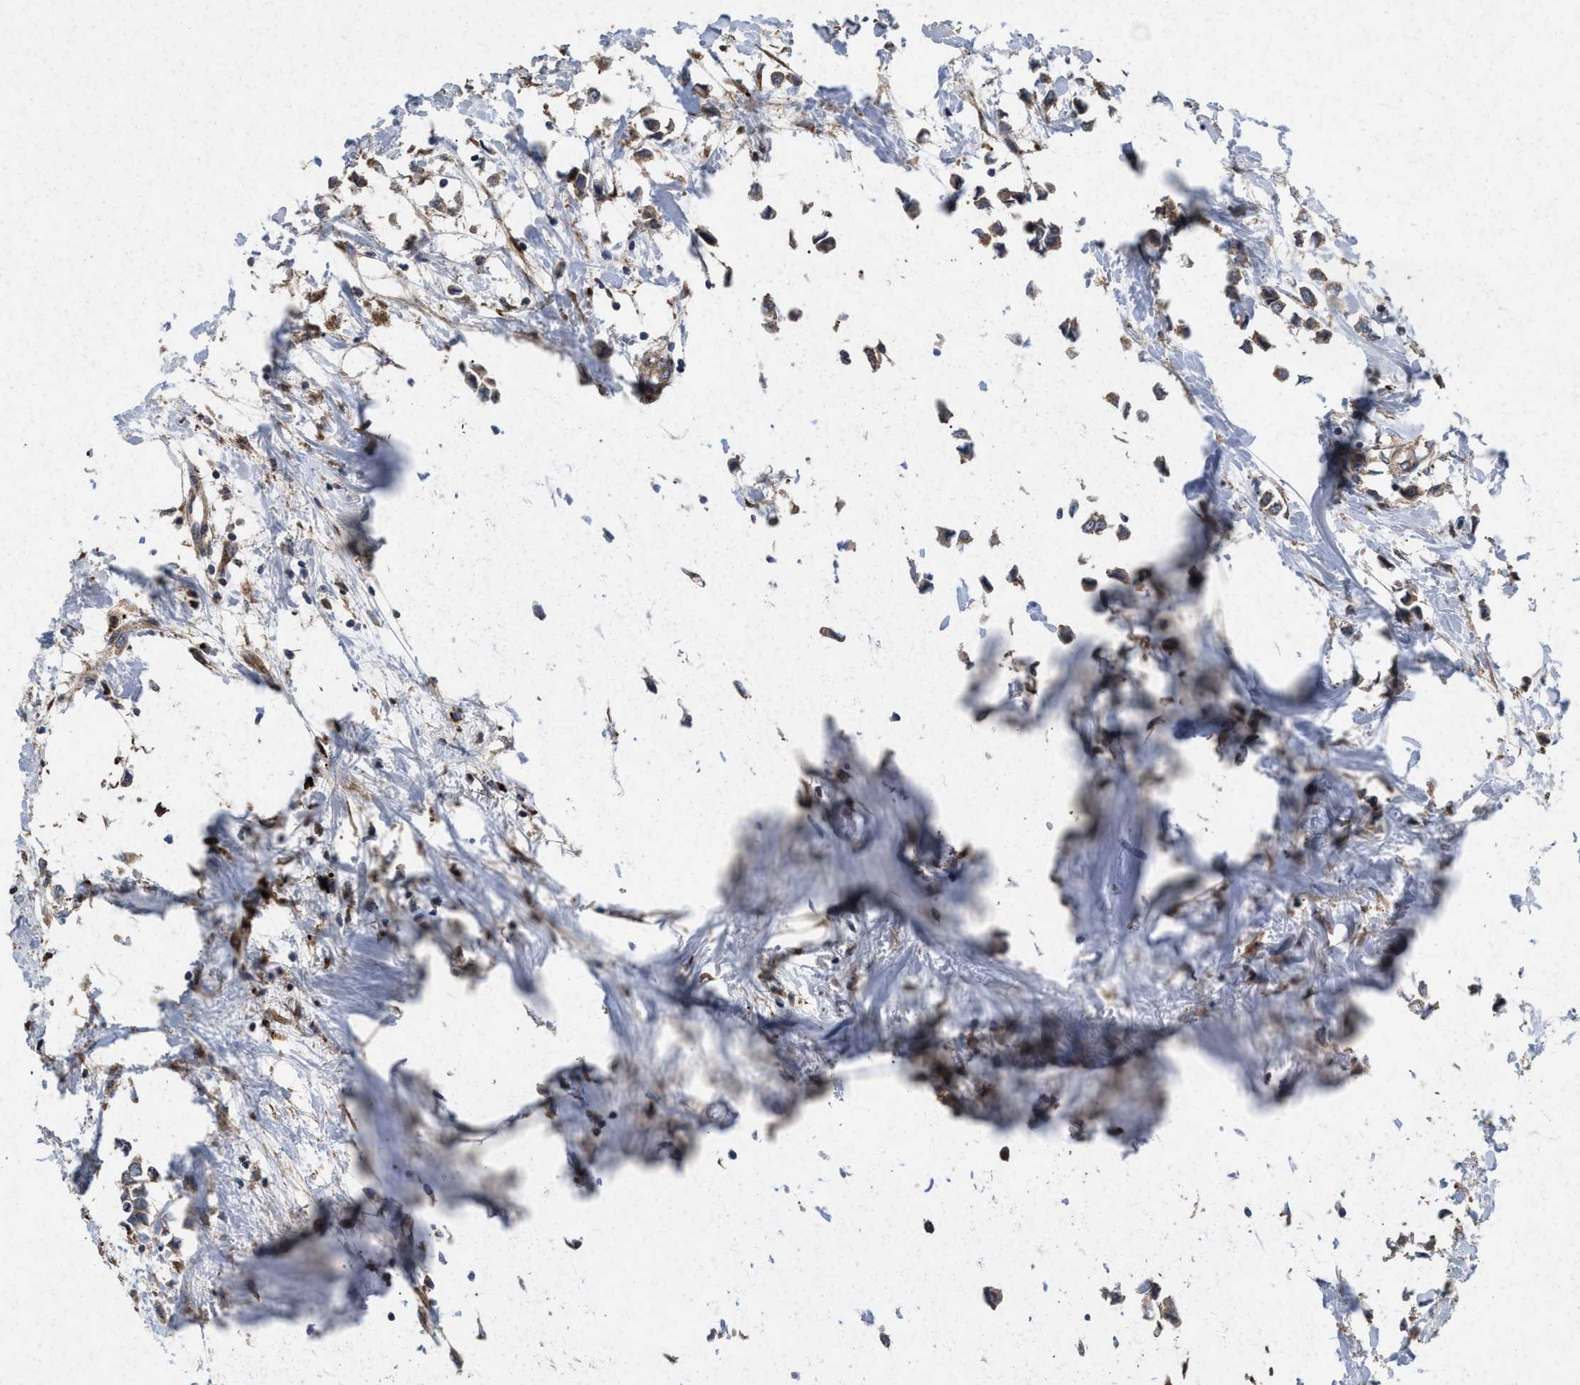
{"staining": {"intensity": "moderate", "quantity": ">75%", "location": "cytoplasmic/membranous"}, "tissue": "breast cancer", "cell_type": "Tumor cells", "image_type": "cancer", "snomed": [{"axis": "morphology", "description": "Lobular carcinoma"}, {"axis": "topography", "description": "Breast"}], "caption": "A high-resolution micrograph shows IHC staining of breast cancer (lobular carcinoma), which displays moderate cytoplasmic/membranous staining in approximately >75% of tumor cells. Using DAB (3,3'-diaminobenzidine) (brown) and hematoxylin (blue) stains, captured at high magnification using brightfield microscopy.", "gene": "MSI2", "patient": {"sex": "female", "age": 51}}